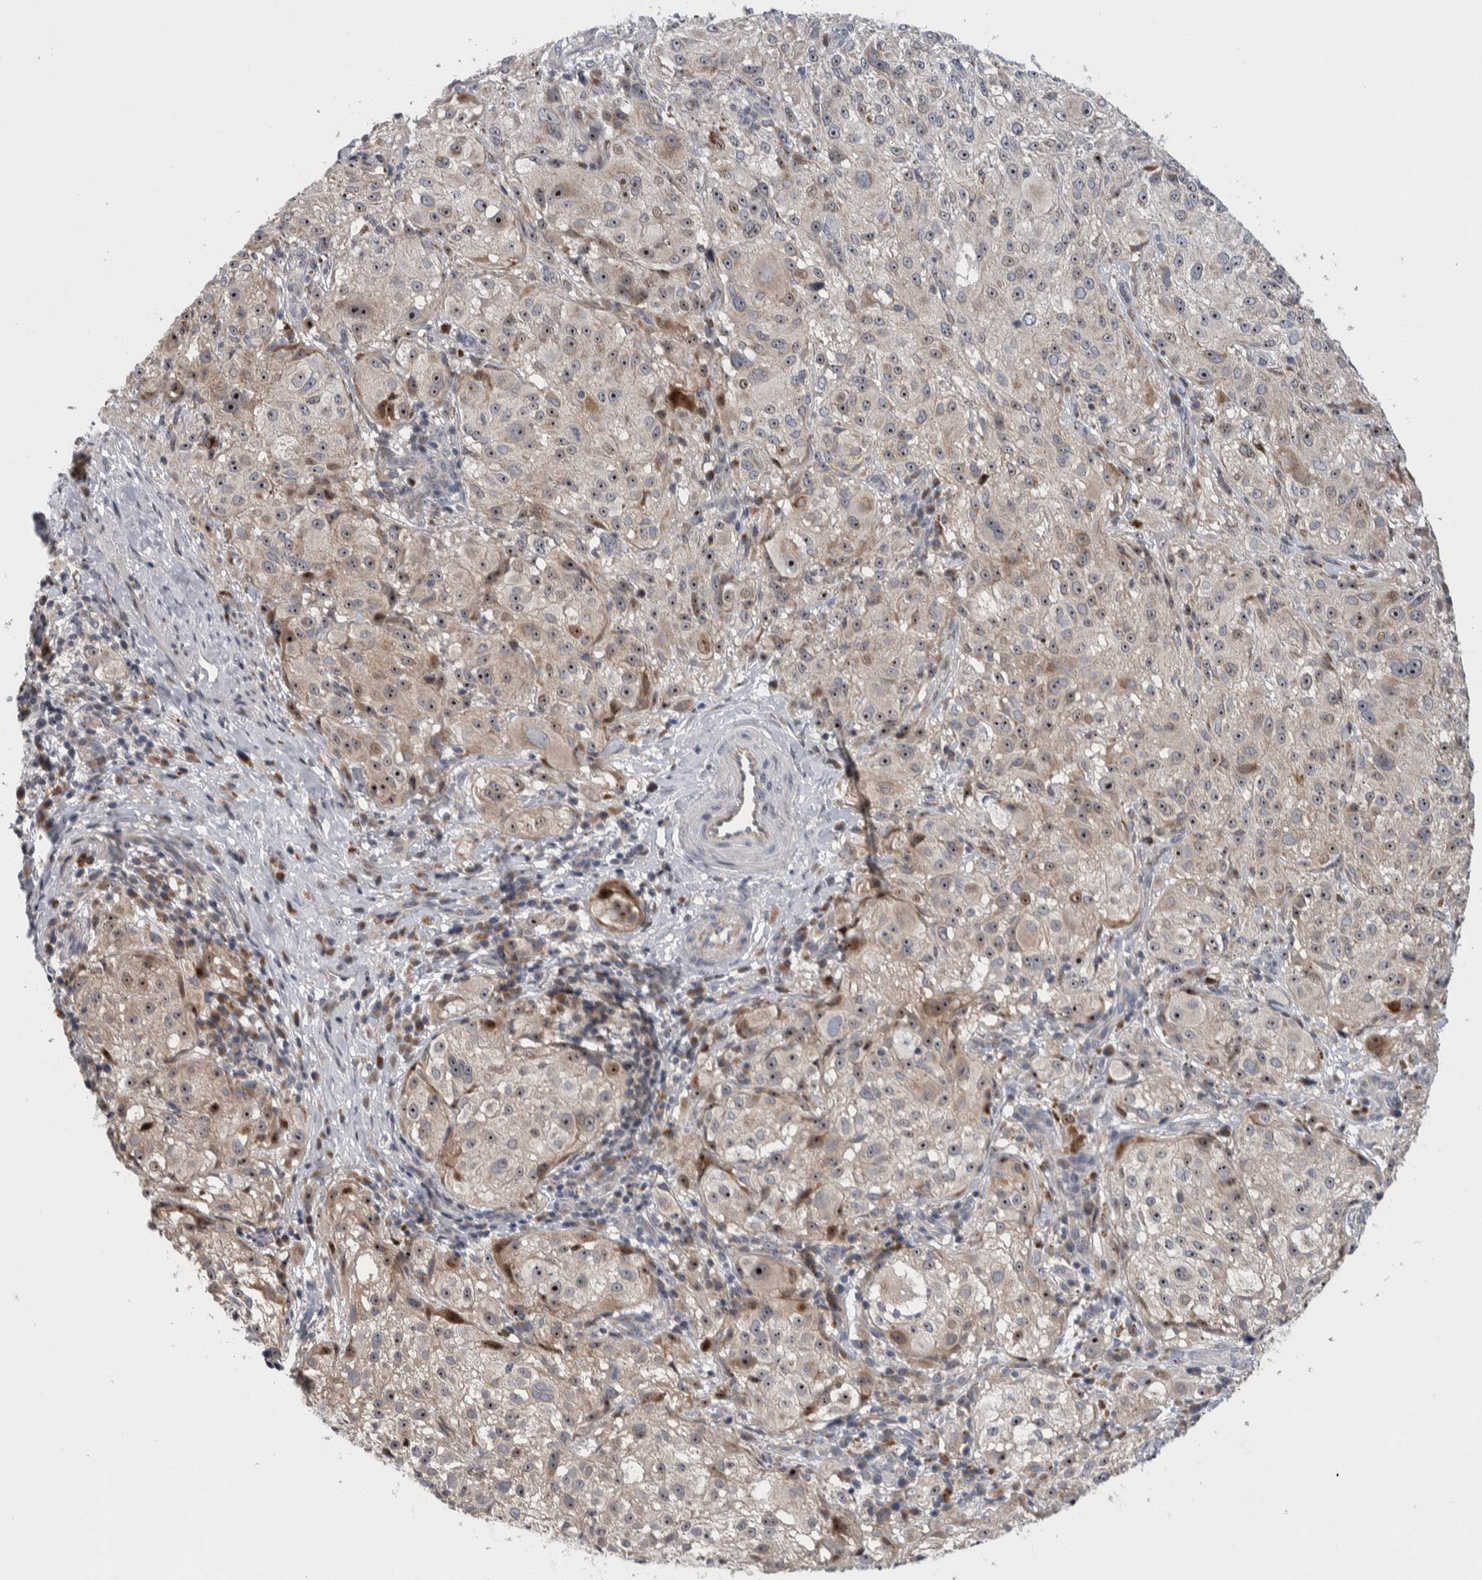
{"staining": {"intensity": "strong", "quantity": ">75%", "location": "nuclear"}, "tissue": "melanoma", "cell_type": "Tumor cells", "image_type": "cancer", "snomed": [{"axis": "morphology", "description": "Malignant melanoma, NOS"}, {"axis": "topography", "description": "Skin"}], "caption": "The micrograph reveals staining of melanoma, revealing strong nuclear protein positivity (brown color) within tumor cells.", "gene": "PRRG4", "patient": {"sex": "female", "age": 55}}